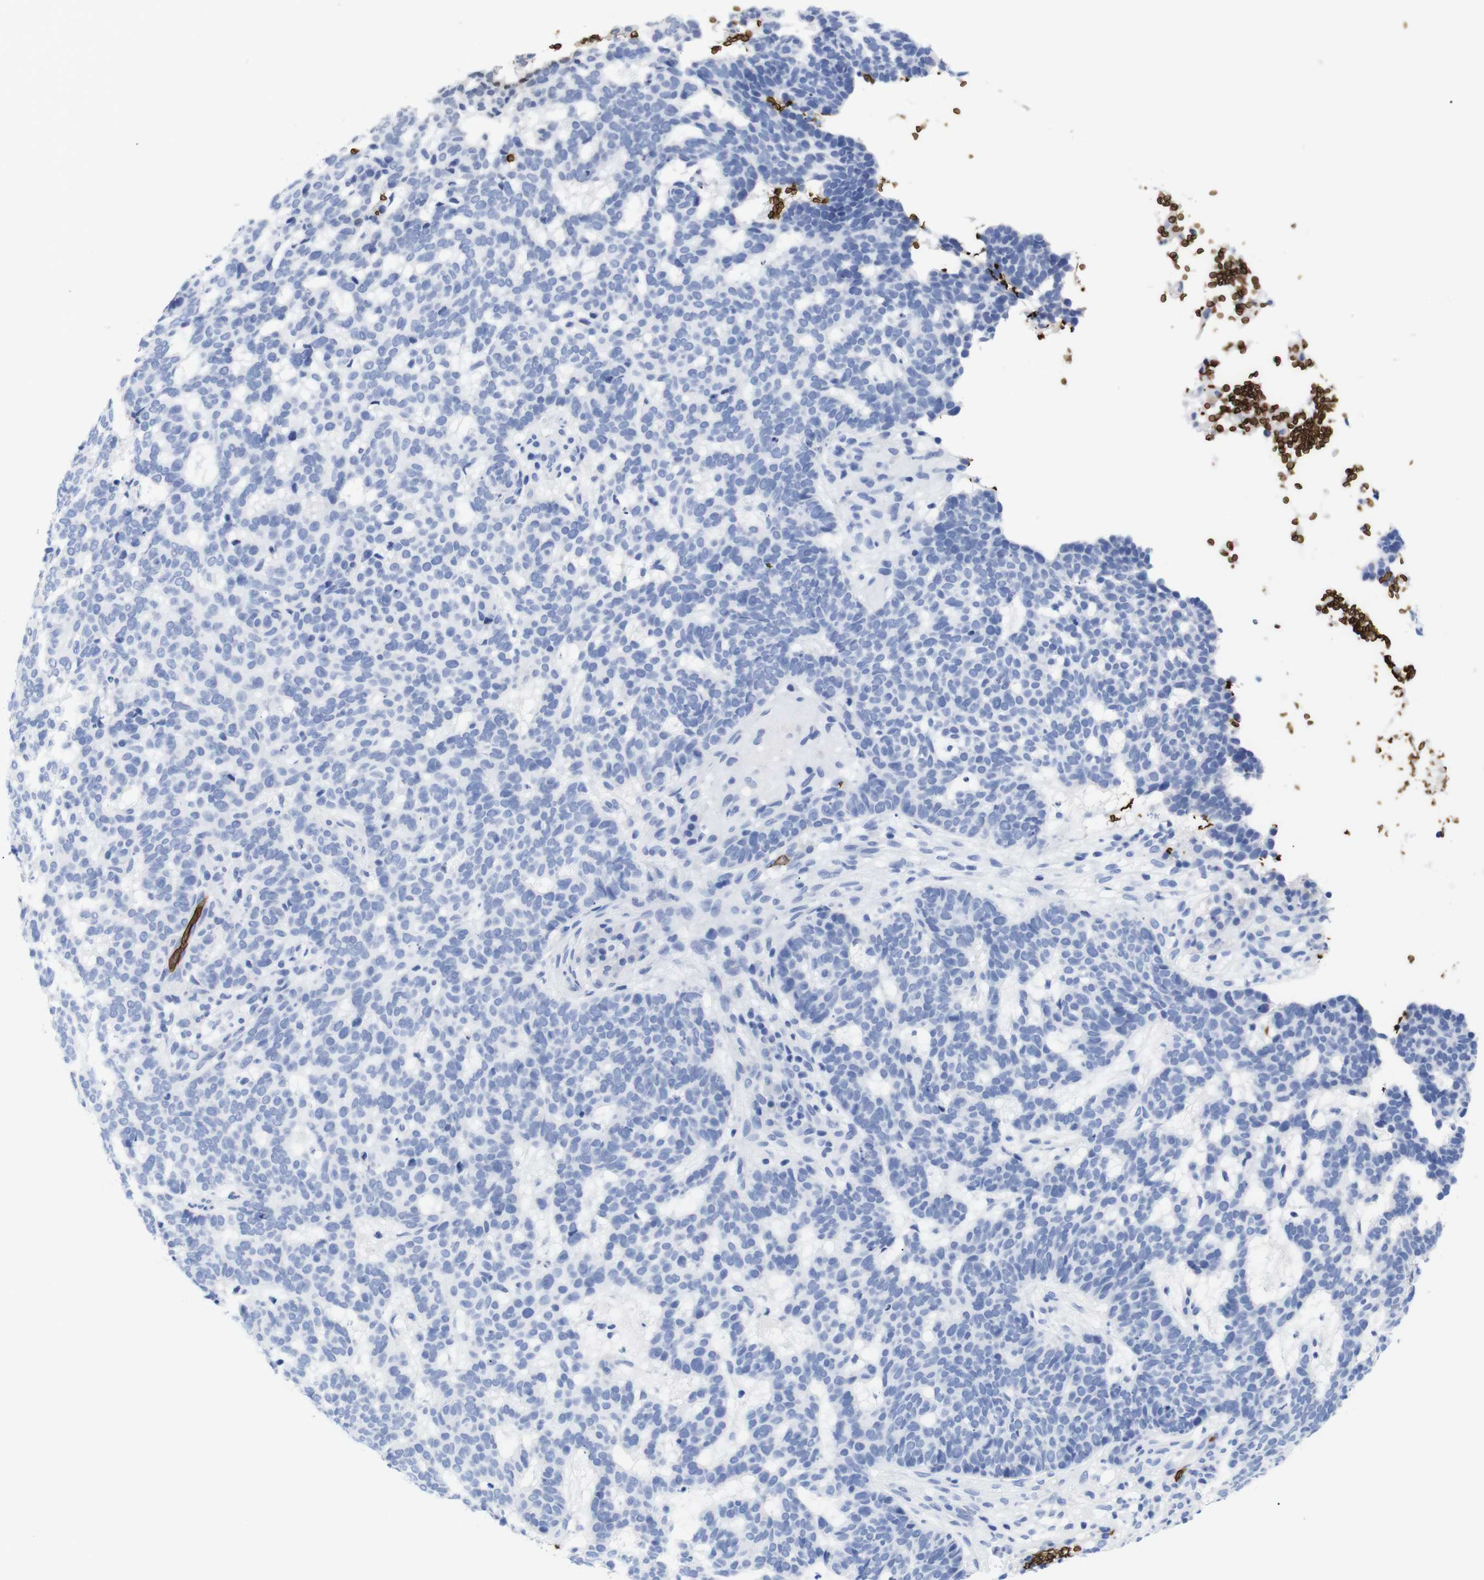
{"staining": {"intensity": "negative", "quantity": "none", "location": "none"}, "tissue": "skin cancer", "cell_type": "Tumor cells", "image_type": "cancer", "snomed": [{"axis": "morphology", "description": "Basal cell carcinoma"}, {"axis": "topography", "description": "Skin"}], "caption": "Human skin cancer (basal cell carcinoma) stained for a protein using IHC displays no staining in tumor cells.", "gene": "S1PR2", "patient": {"sex": "male", "age": 85}}